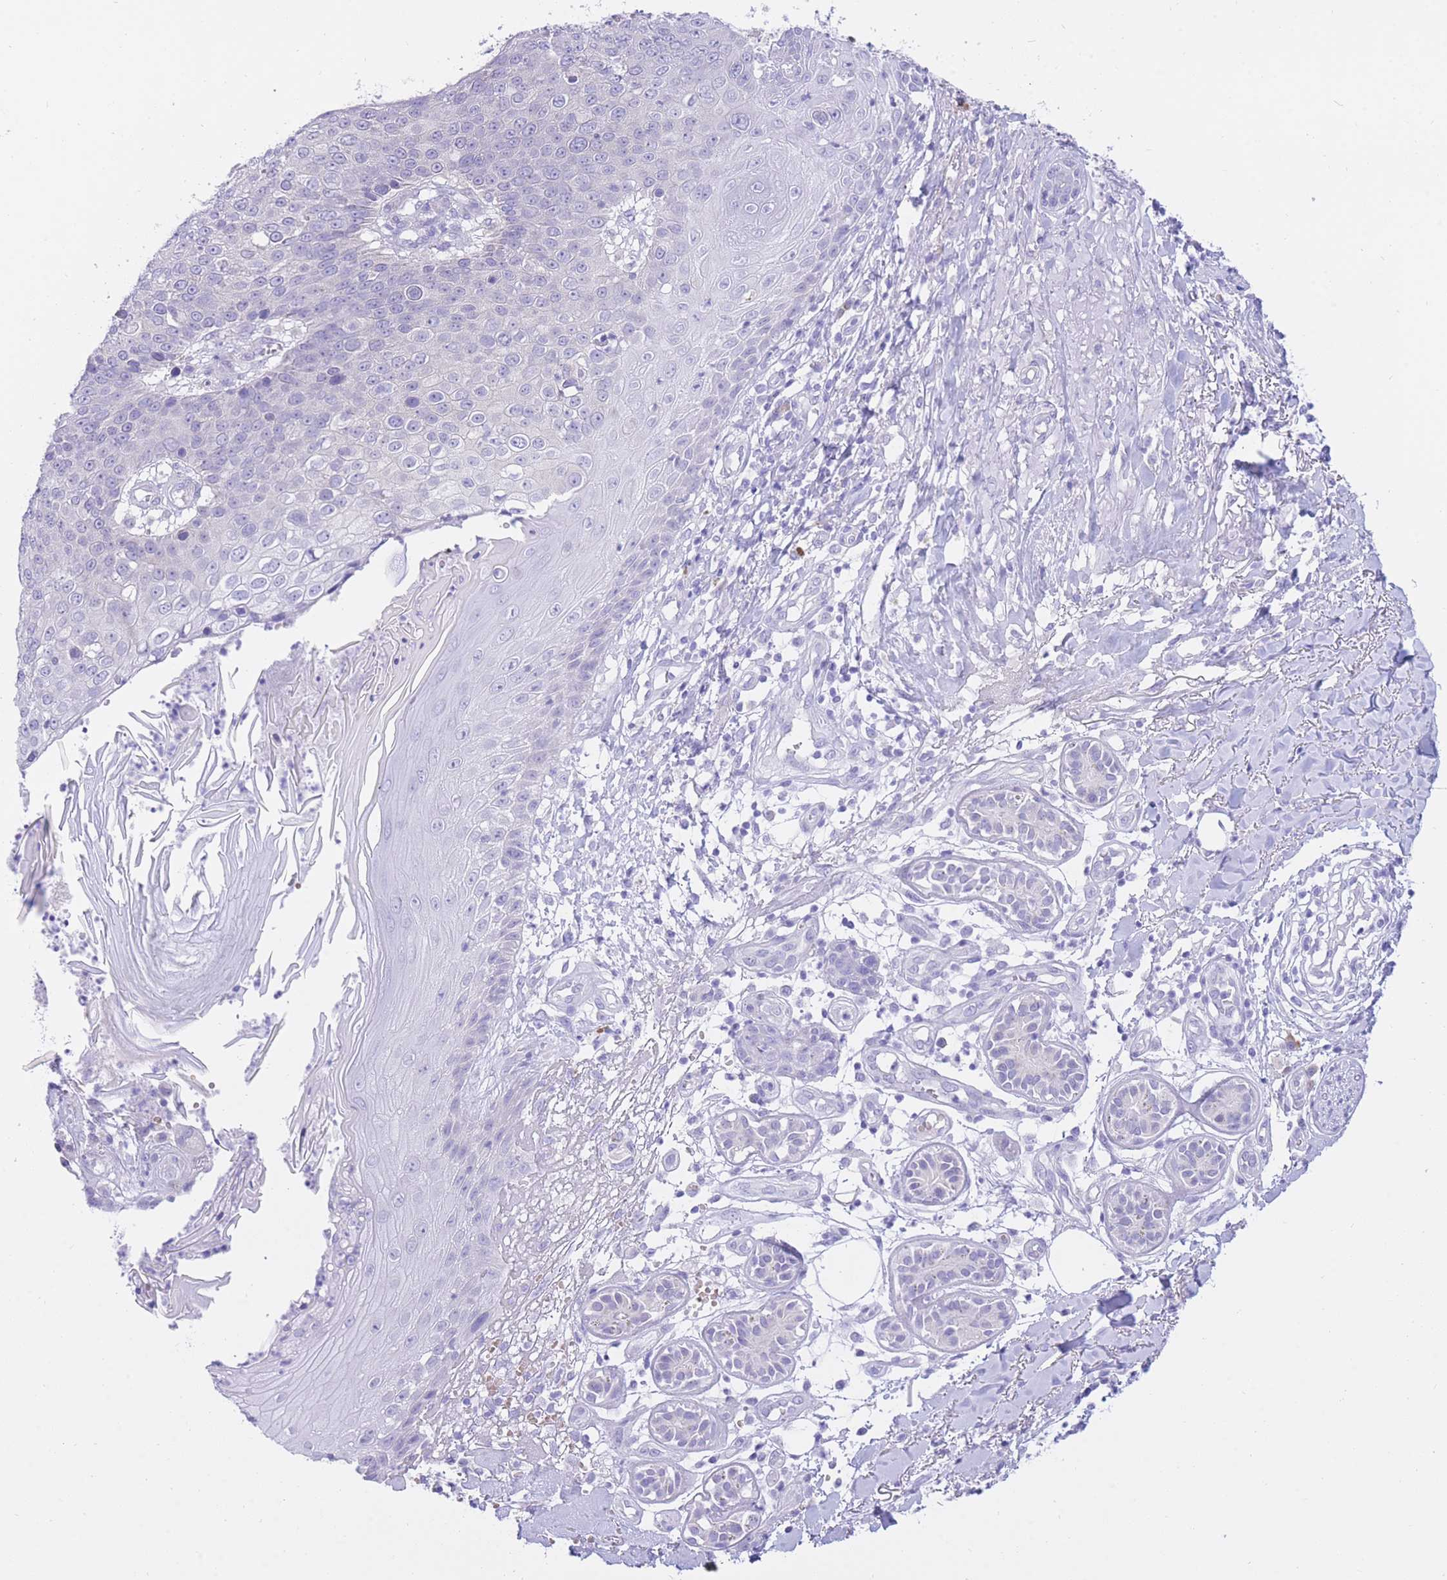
{"staining": {"intensity": "negative", "quantity": "none", "location": "none"}, "tissue": "skin cancer", "cell_type": "Tumor cells", "image_type": "cancer", "snomed": [{"axis": "morphology", "description": "Squamous cell carcinoma, NOS"}, {"axis": "topography", "description": "Skin"}], "caption": "Immunohistochemistry (IHC) micrograph of neoplastic tissue: skin squamous cell carcinoma stained with DAB reveals no significant protein positivity in tumor cells.", "gene": "SSUH2", "patient": {"sex": "male", "age": 71}}